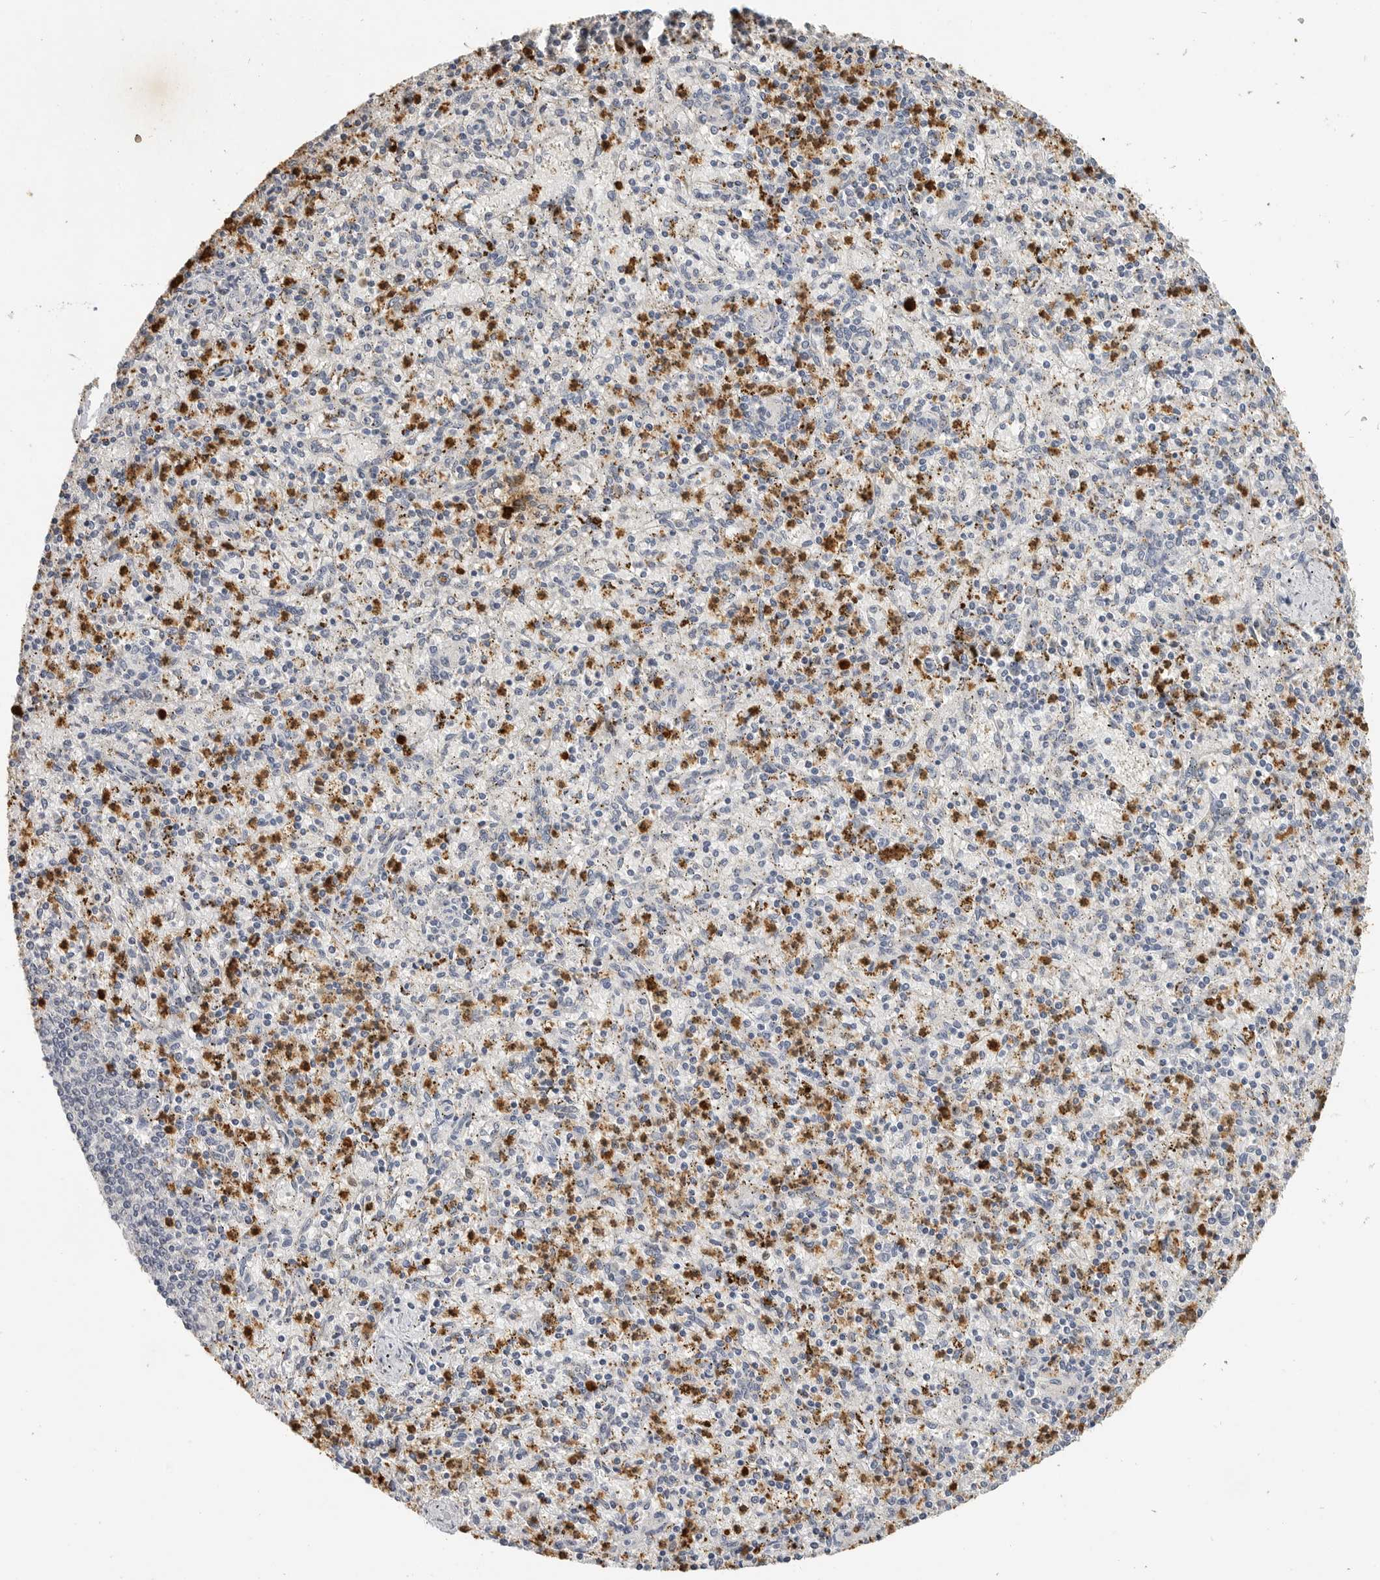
{"staining": {"intensity": "strong", "quantity": "25%-75%", "location": "cytoplasmic/membranous"}, "tissue": "spleen", "cell_type": "Cells in red pulp", "image_type": "normal", "snomed": [{"axis": "morphology", "description": "Normal tissue, NOS"}, {"axis": "topography", "description": "Spleen"}], "caption": "The micrograph demonstrates staining of unremarkable spleen, revealing strong cytoplasmic/membranous protein staining (brown color) within cells in red pulp. (DAB (3,3'-diaminobenzidine) IHC with brightfield microscopy, high magnification).", "gene": "LTBR", "patient": {"sex": "male", "age": 72}}